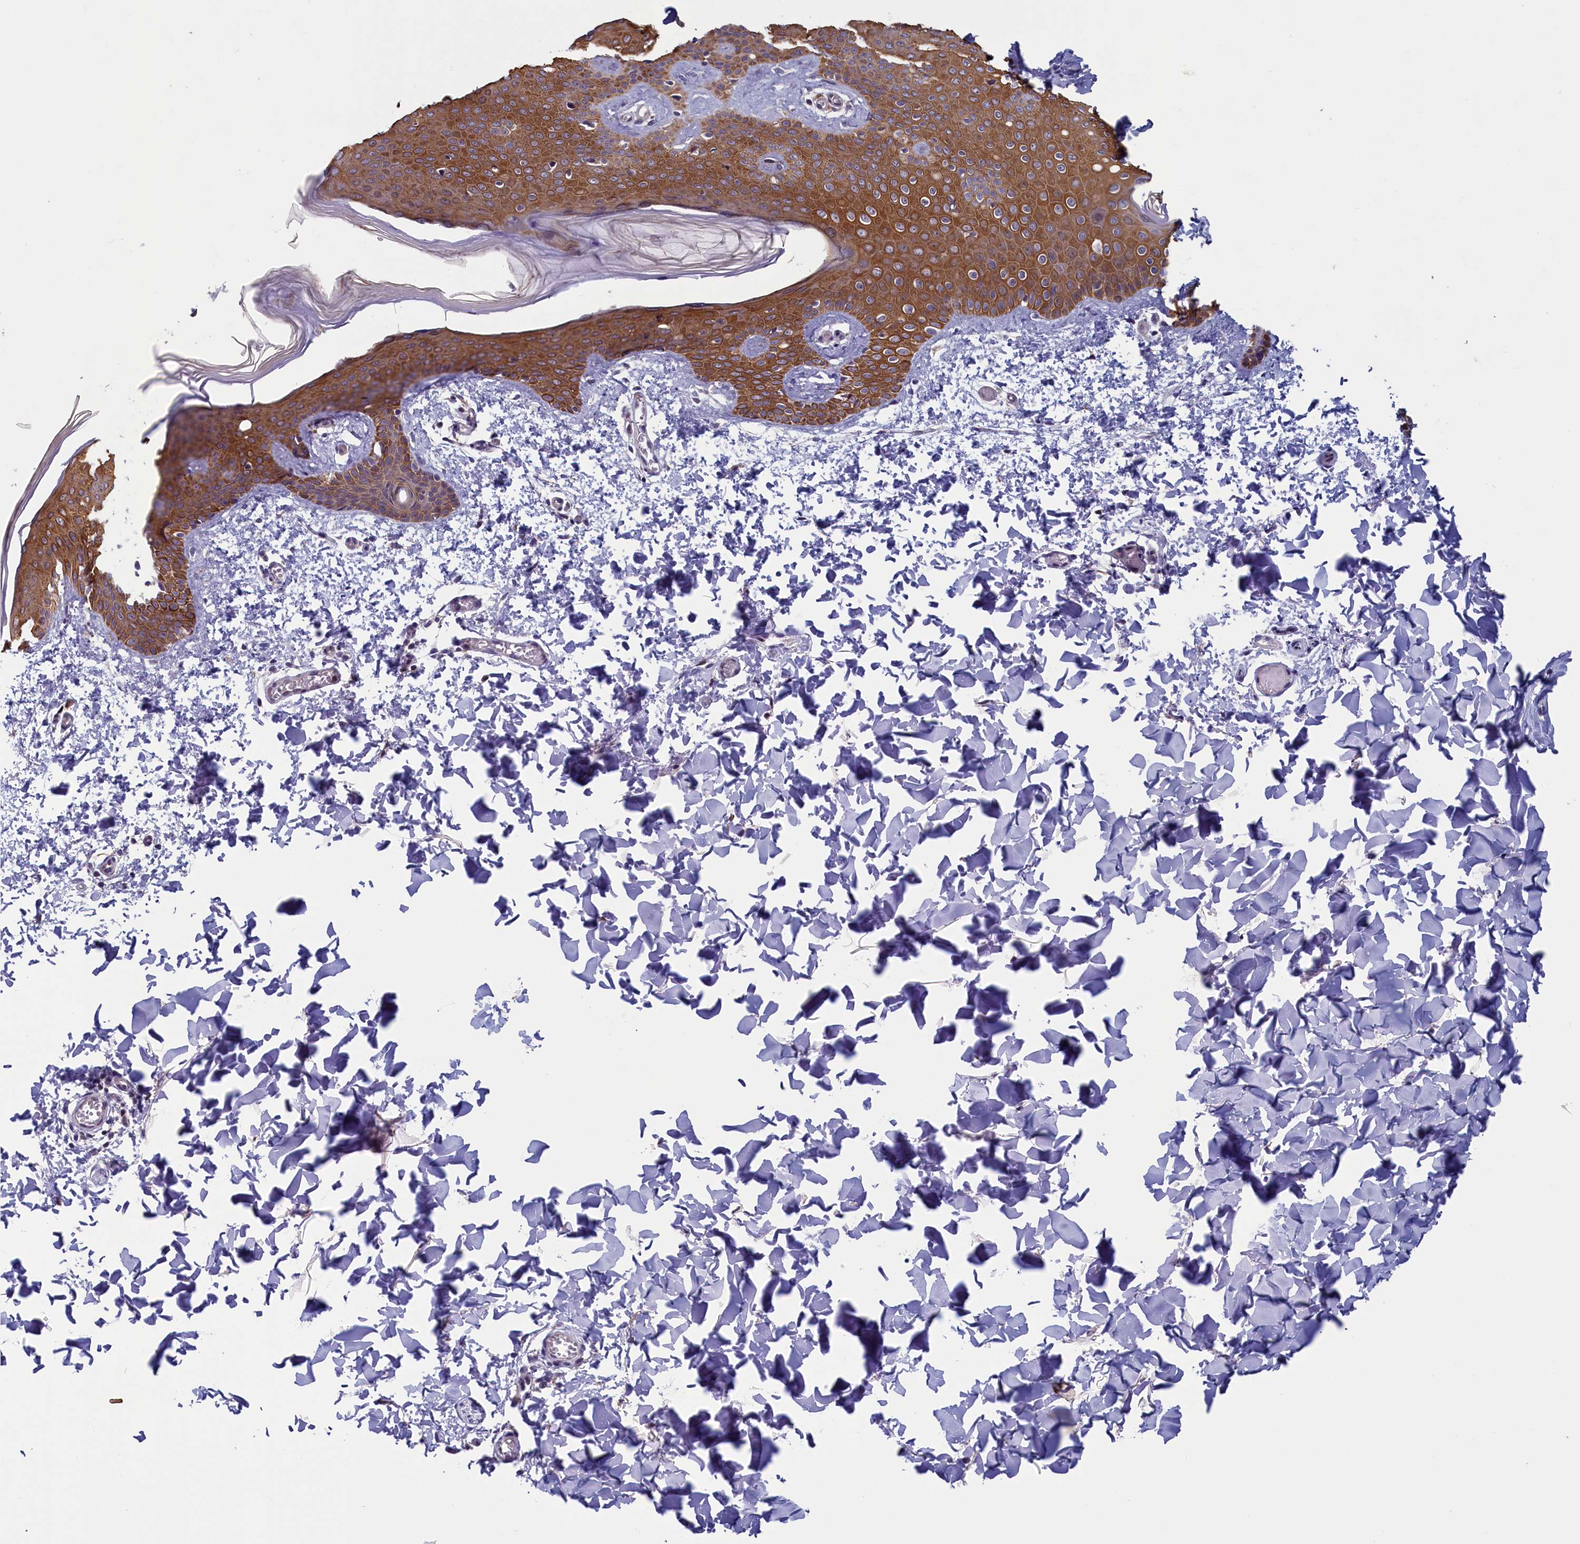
{"staining": {"intensity": "negative", "quantity": "none", "location": "none"}, "tissue": "skin", "cell_type": "Fibroblasts", "image_type": "normal", "snomed": [{"axis": "morphology", "description": "Normal tissue, NOS"}, {"axis": "topography", "description": "Skin"}], "caption": "Immunohistochemistry of normal skin reveals no staining in fibroblasts.", "gene": "ANKRD39", "patient": {"sex": "male", "age": 36}}